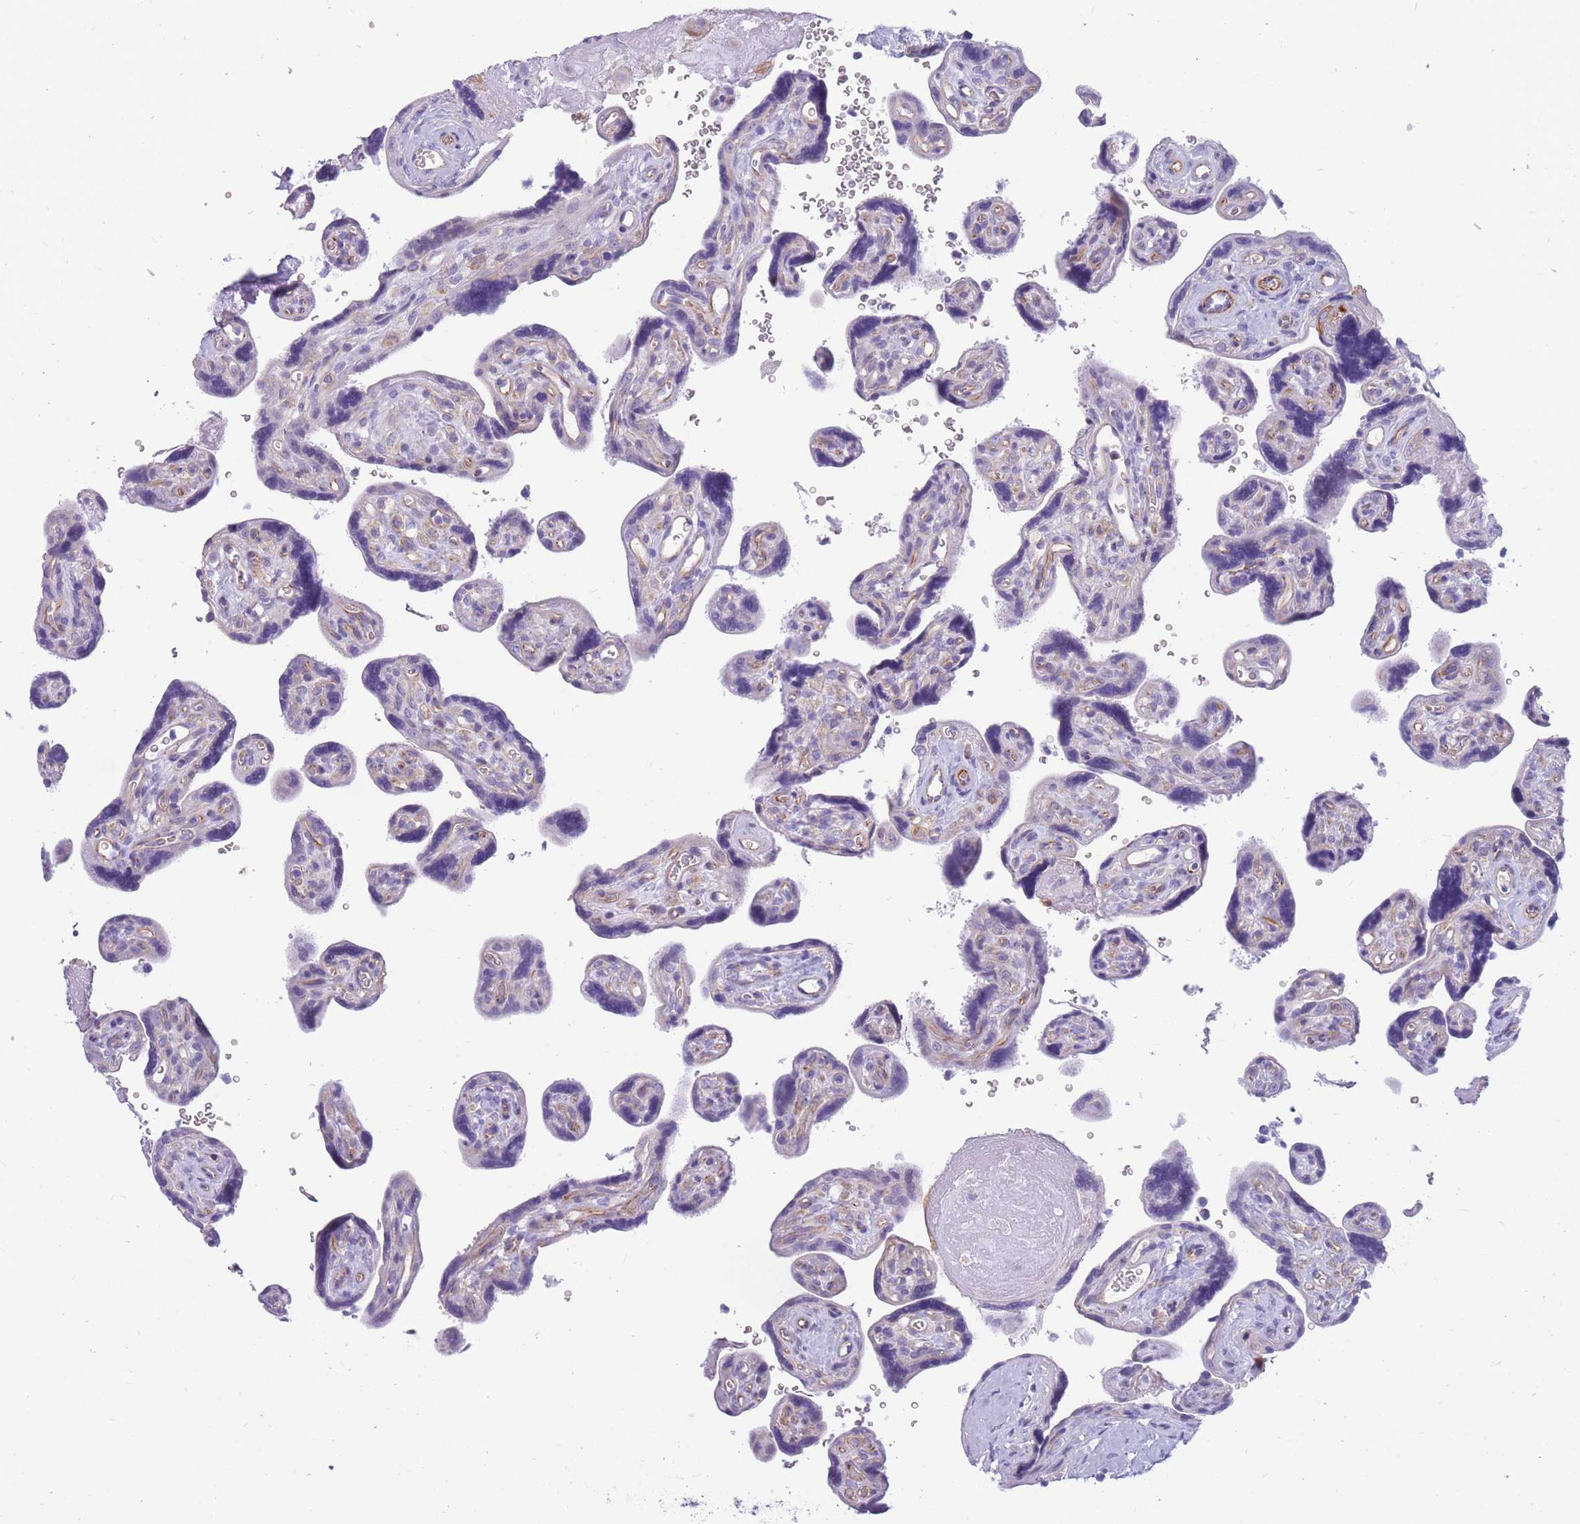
{"staining": {"intensity": "moderate", "quantity": "<25%", "location": "cytoplasmic/membranous"}, "tissue": "placenta", "cell_type": "Decidual cells", "image_type": "normal", "snomed": [{"axis": "morphology", "description": "Normal tissue, NOS"}, {"axis": "topography", "description": "Placenta"}], "caption": "Decidual cells exhibit low levels of moderate cytoplasmic/membranous expression in about <25% of cells in normal human placenta. (DAB (3,3'-diaminobenzidine) = brown stain, brightfield microscopy at high magnification).", "gene": "MTSS2", "patient": {"sex": "female", "age": 39}}